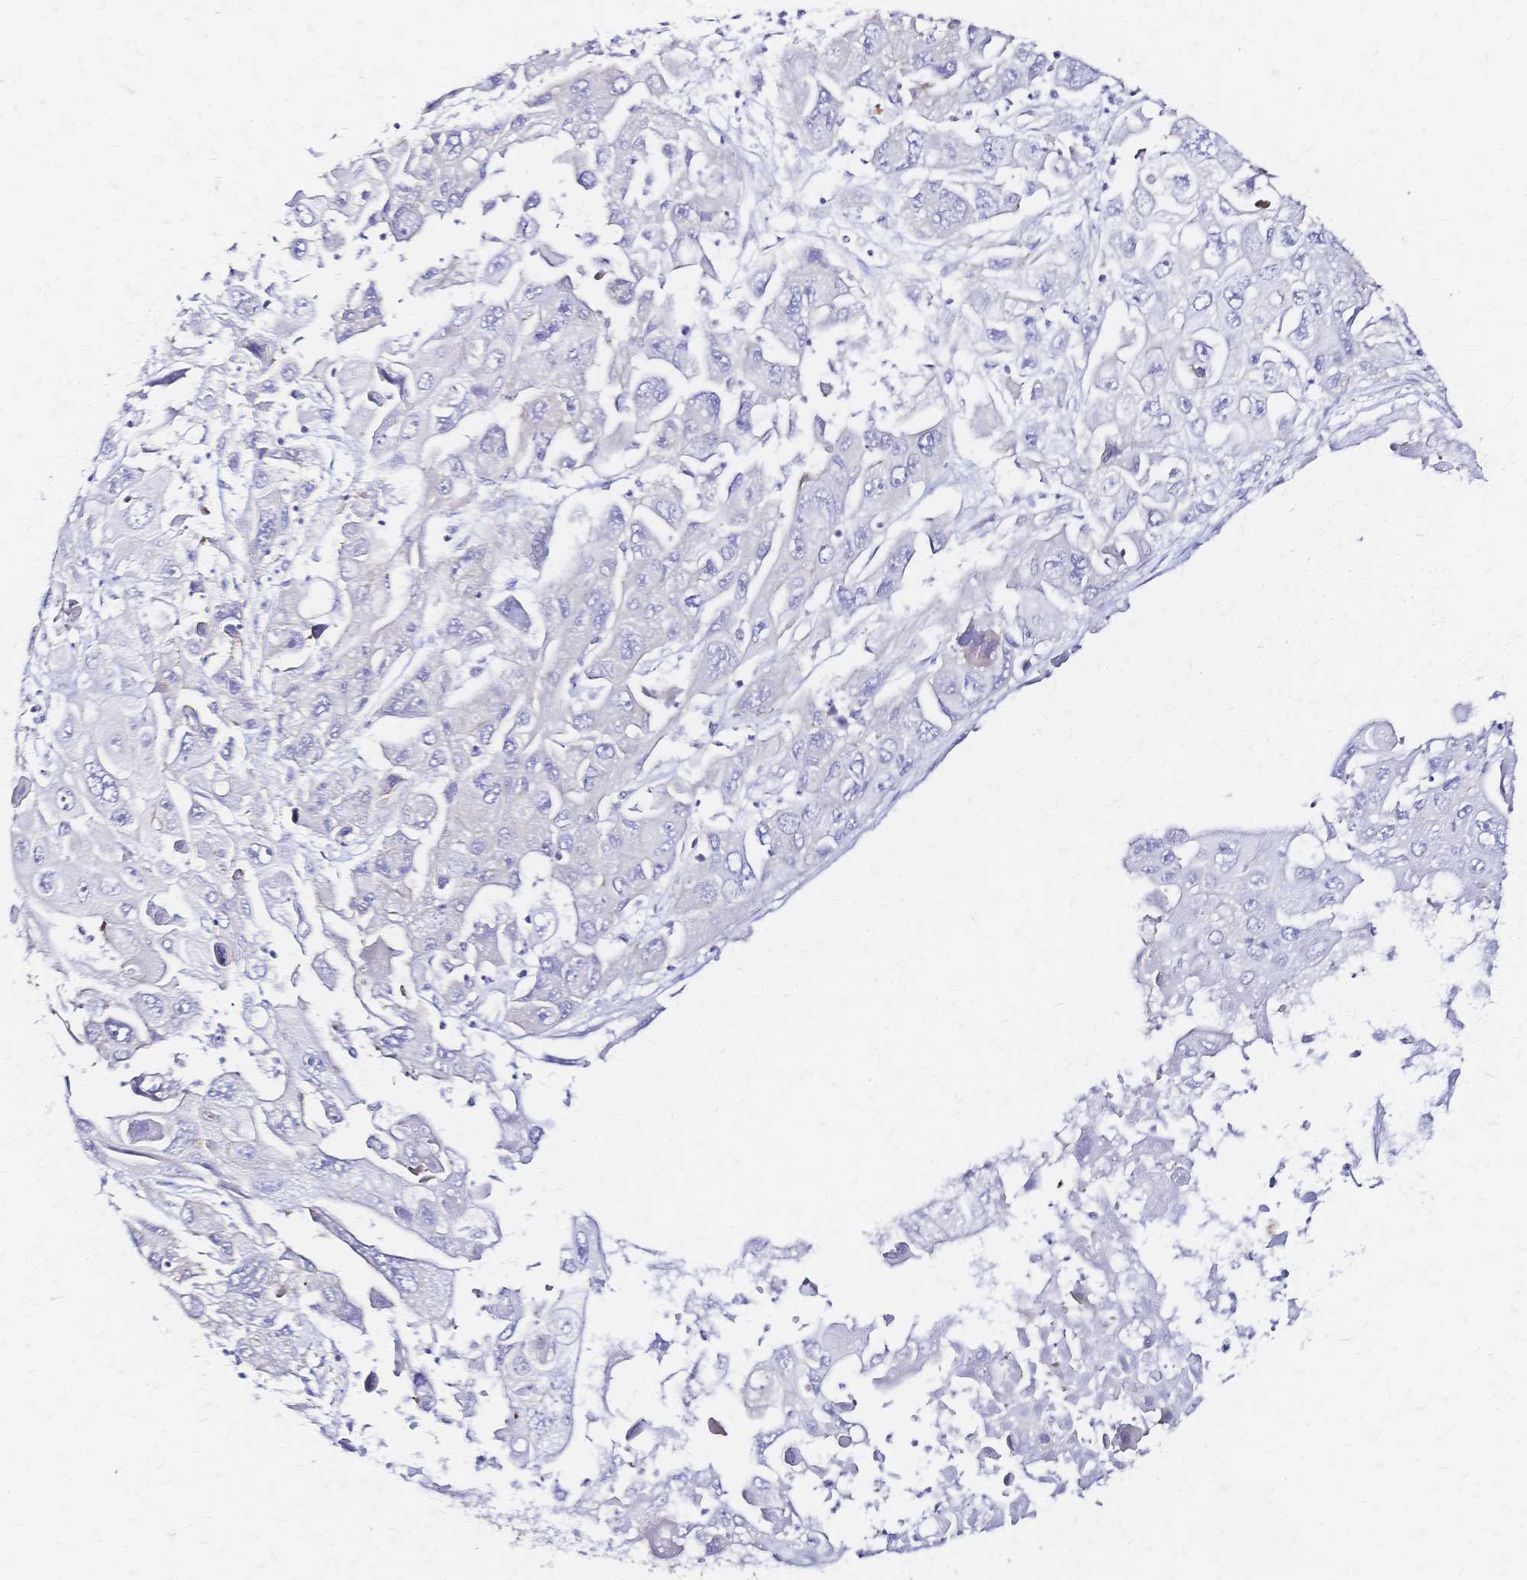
{"staining": {"intensity": "negative", "quantity": "none", "location": "none"}, "tissue": "pancreatic cancer", "cell_type": "Tumor cells", "image_type": "cancer", "snomed": [{"axis": "morphology", "description": "Adenocarcinoma, NOS"}, {"axis": "topography", "description": "Pancreas"}], "caption": "The image displays no staining of tumor cells in pancreatic adenocarcinoma.", "gene": "SLC5A1", "patient": {"sex": "male", "age": 70}}